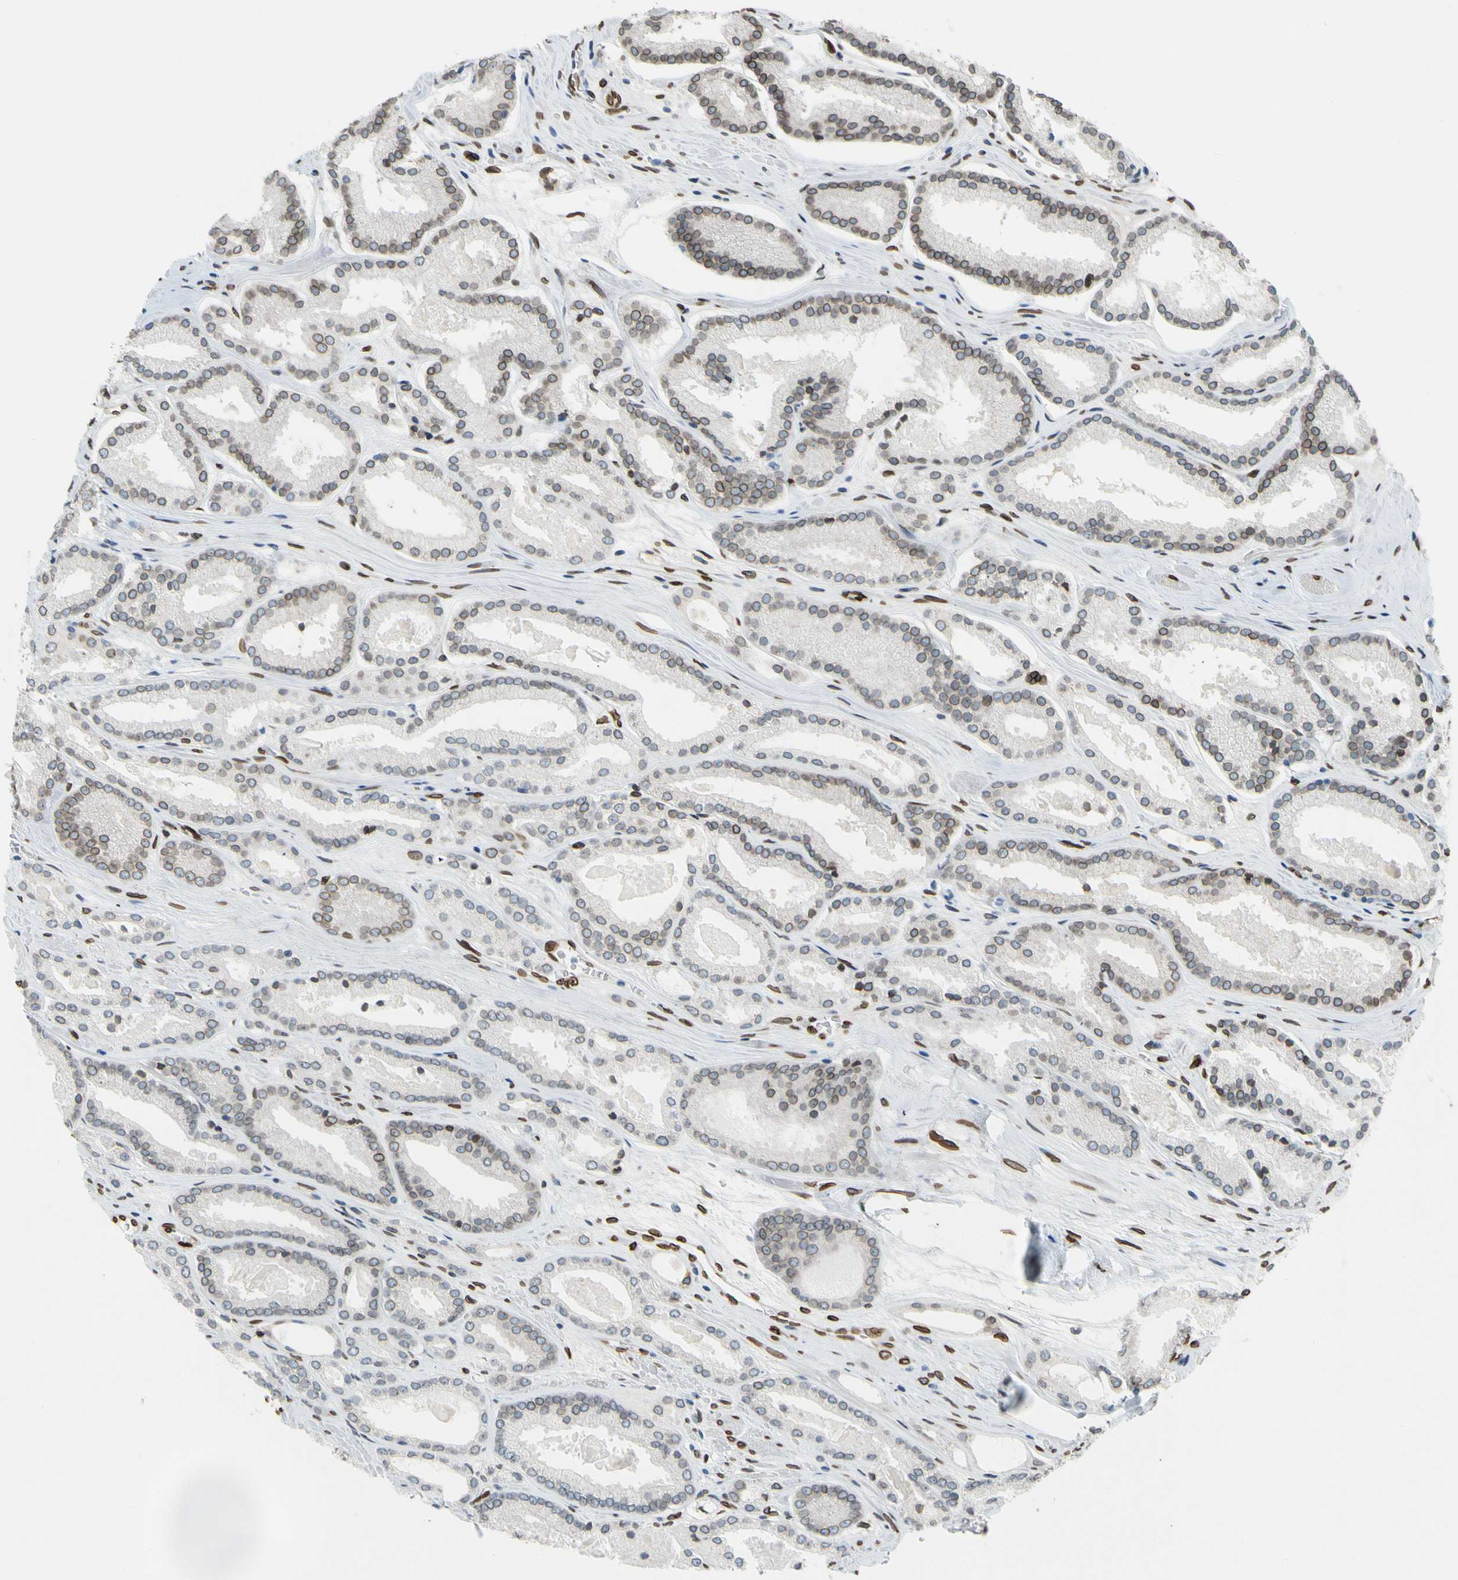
{"staining": {"intensity": "weak", "quantity": "25%-75%", "location": "cytoplasmic/membranous,nuclear"}, "tissue": "prostate cancer", "cell_type": "Tumor cells", "image_type": "cancer", "snomed": [{"axis": "morphology", "description": "Adenocarcinoma, Low grade"}, {"axis": "topography", "description": "Prostate"}], "caption": "Prostate cancer stained with a brown dye shows weak cytoplasmic/membranous and nuclear positive positivity in about 25%-75% of tumor cells.", "gene": "SUN1", "patient": {"sex": "male", "age": 59}}